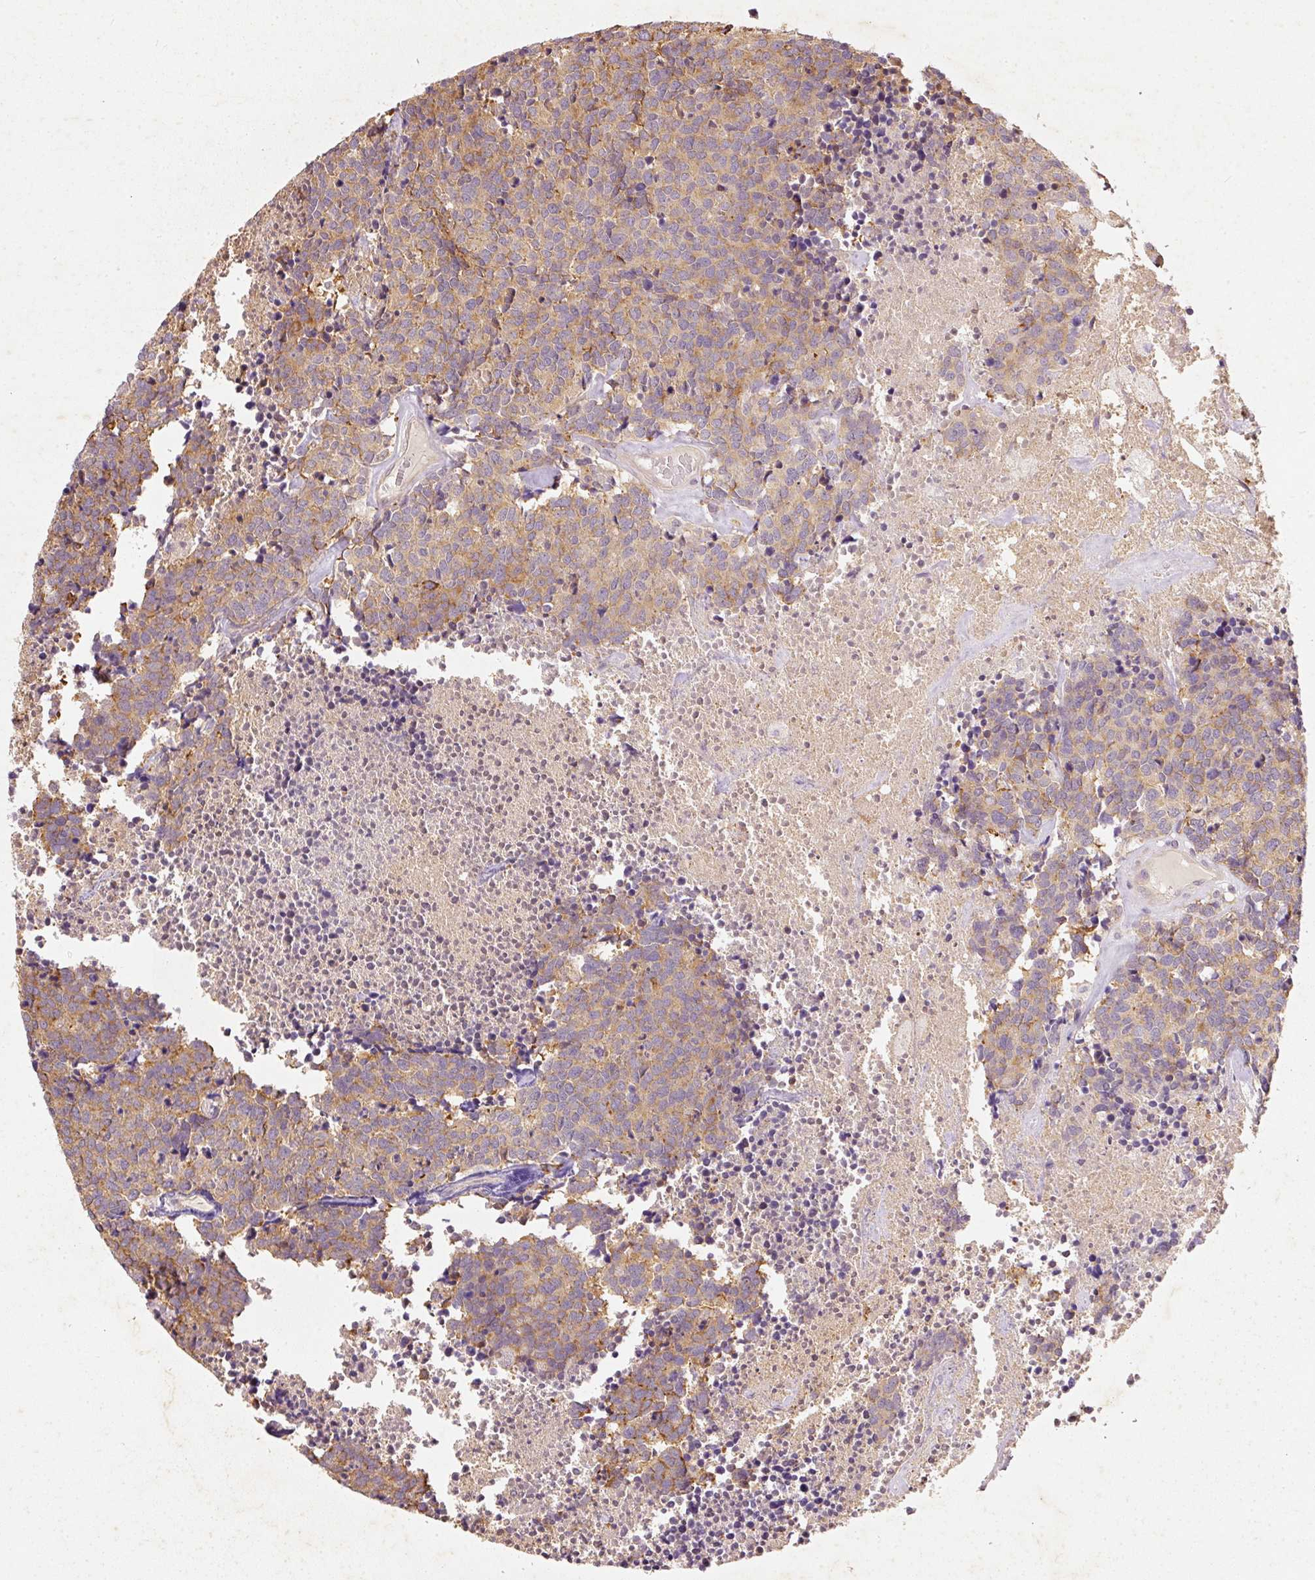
{"staining": {"intensity": "moderate", "quantity": ">75%", "location": "cytoplasmic/membranous"}, "tissue": "carcinoid", "cell_type": "Tumor cells", "image_type": "cancer", "snomed": [{"axis": "morphology", "description": "Carcinoid, malignant, NOS"}, {"axis": "topography", "description": "Skin"}], "caption": "Protein analysis of carcinoid tissue exhibits moderate cytoplasmic/membranous expression in about >75% of tumor cells.", "gene": "RGL2", "patient": {"sex": "female", "age": 79}}